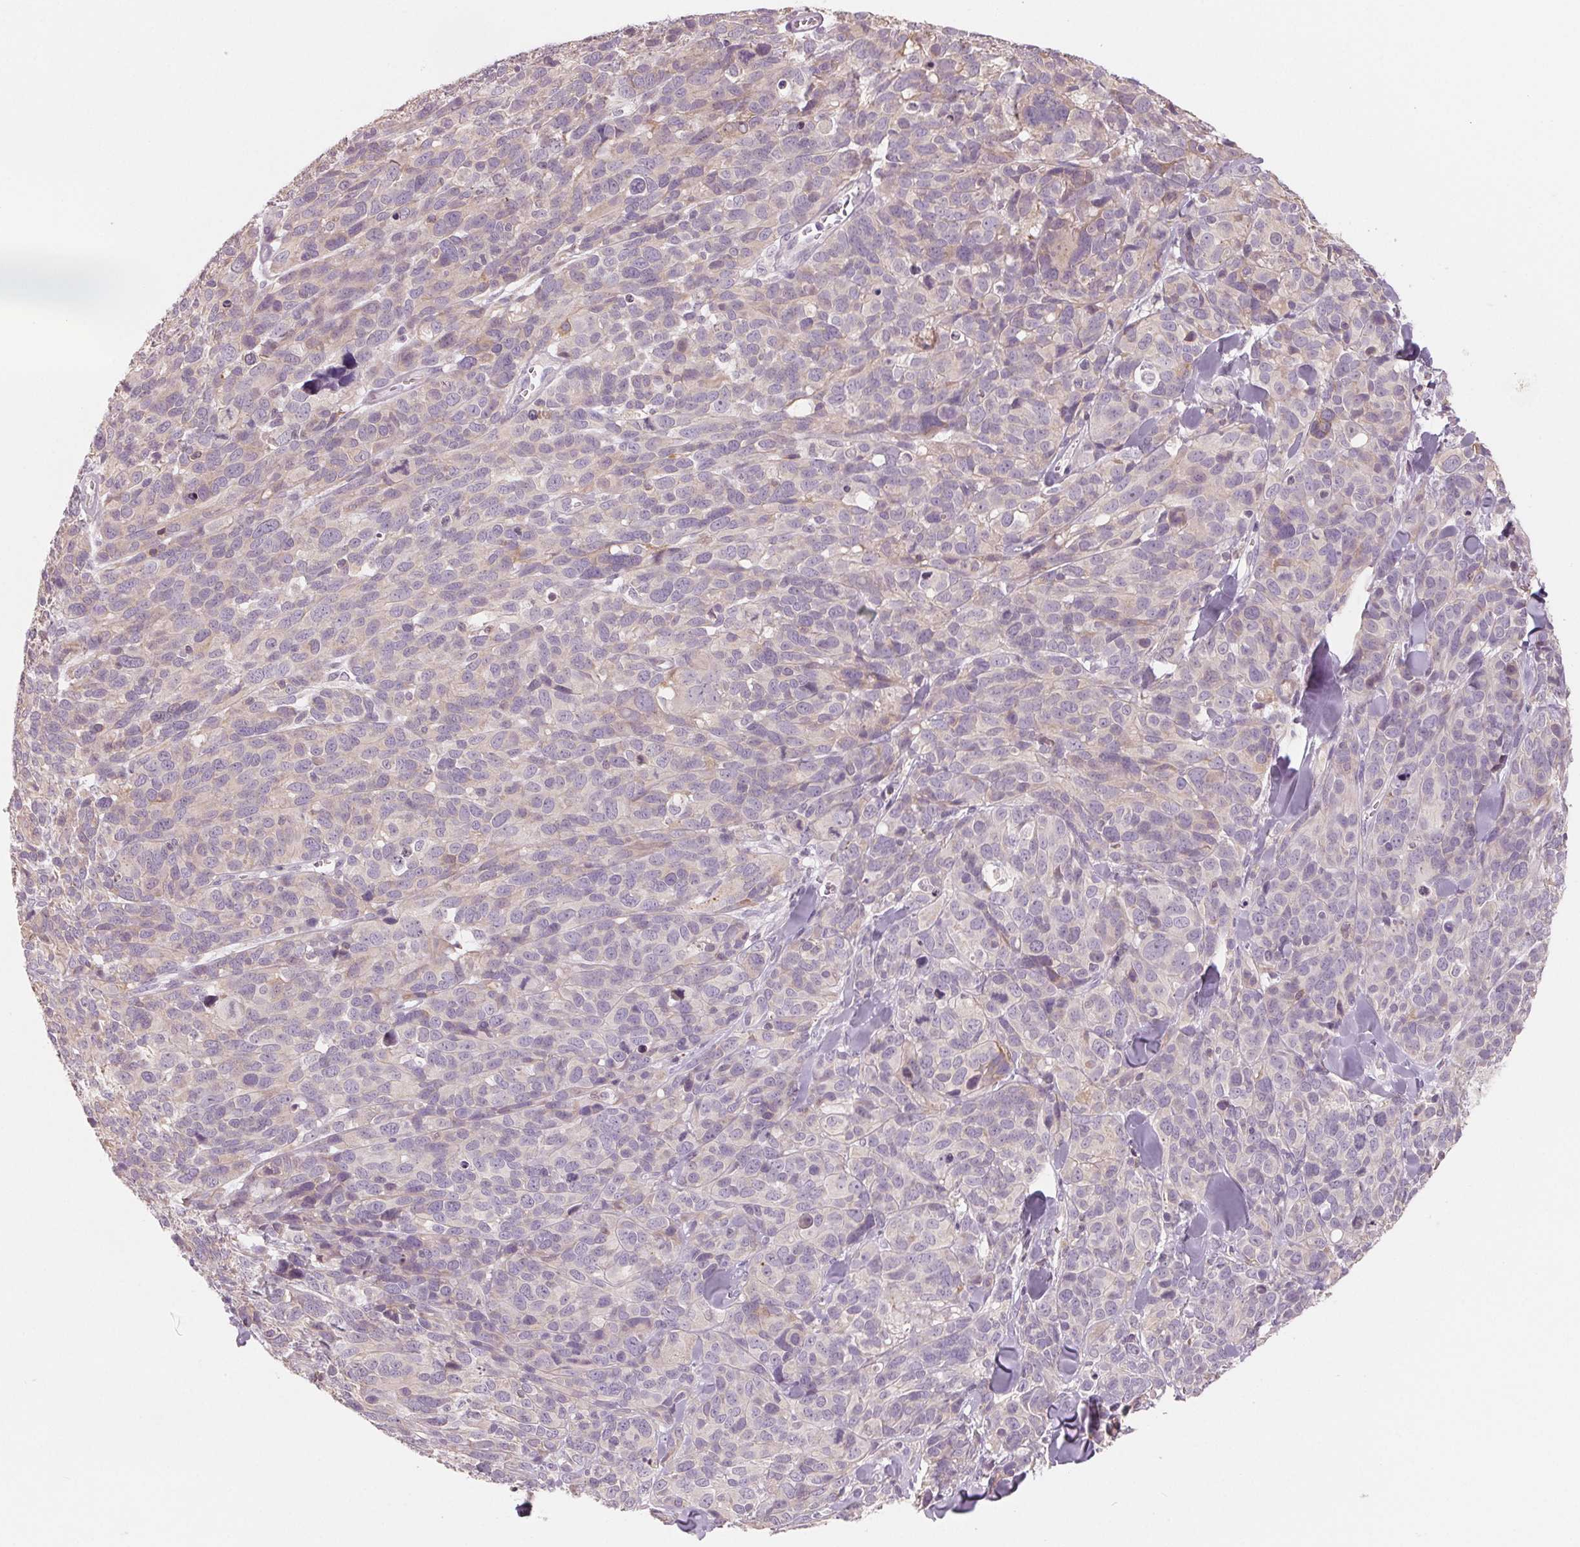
{"staining": {"intensity": "negative", "quantity": "none", "location": "none"}, "tissue": "melanoma", "cell_type": "Tumor cells", "image_type": "cancer", "snomed": [{"axis": "morphology", "description": "Malignant melanoma, NOS"}, {"axis": "topography", "description": "Skin"}], "caption": "This is an immunohistochemistry image of human melanoma. There is no expression in tumor cells.", "gene": "VTCN1", "patient": {"sex": "male", "age": 51}}